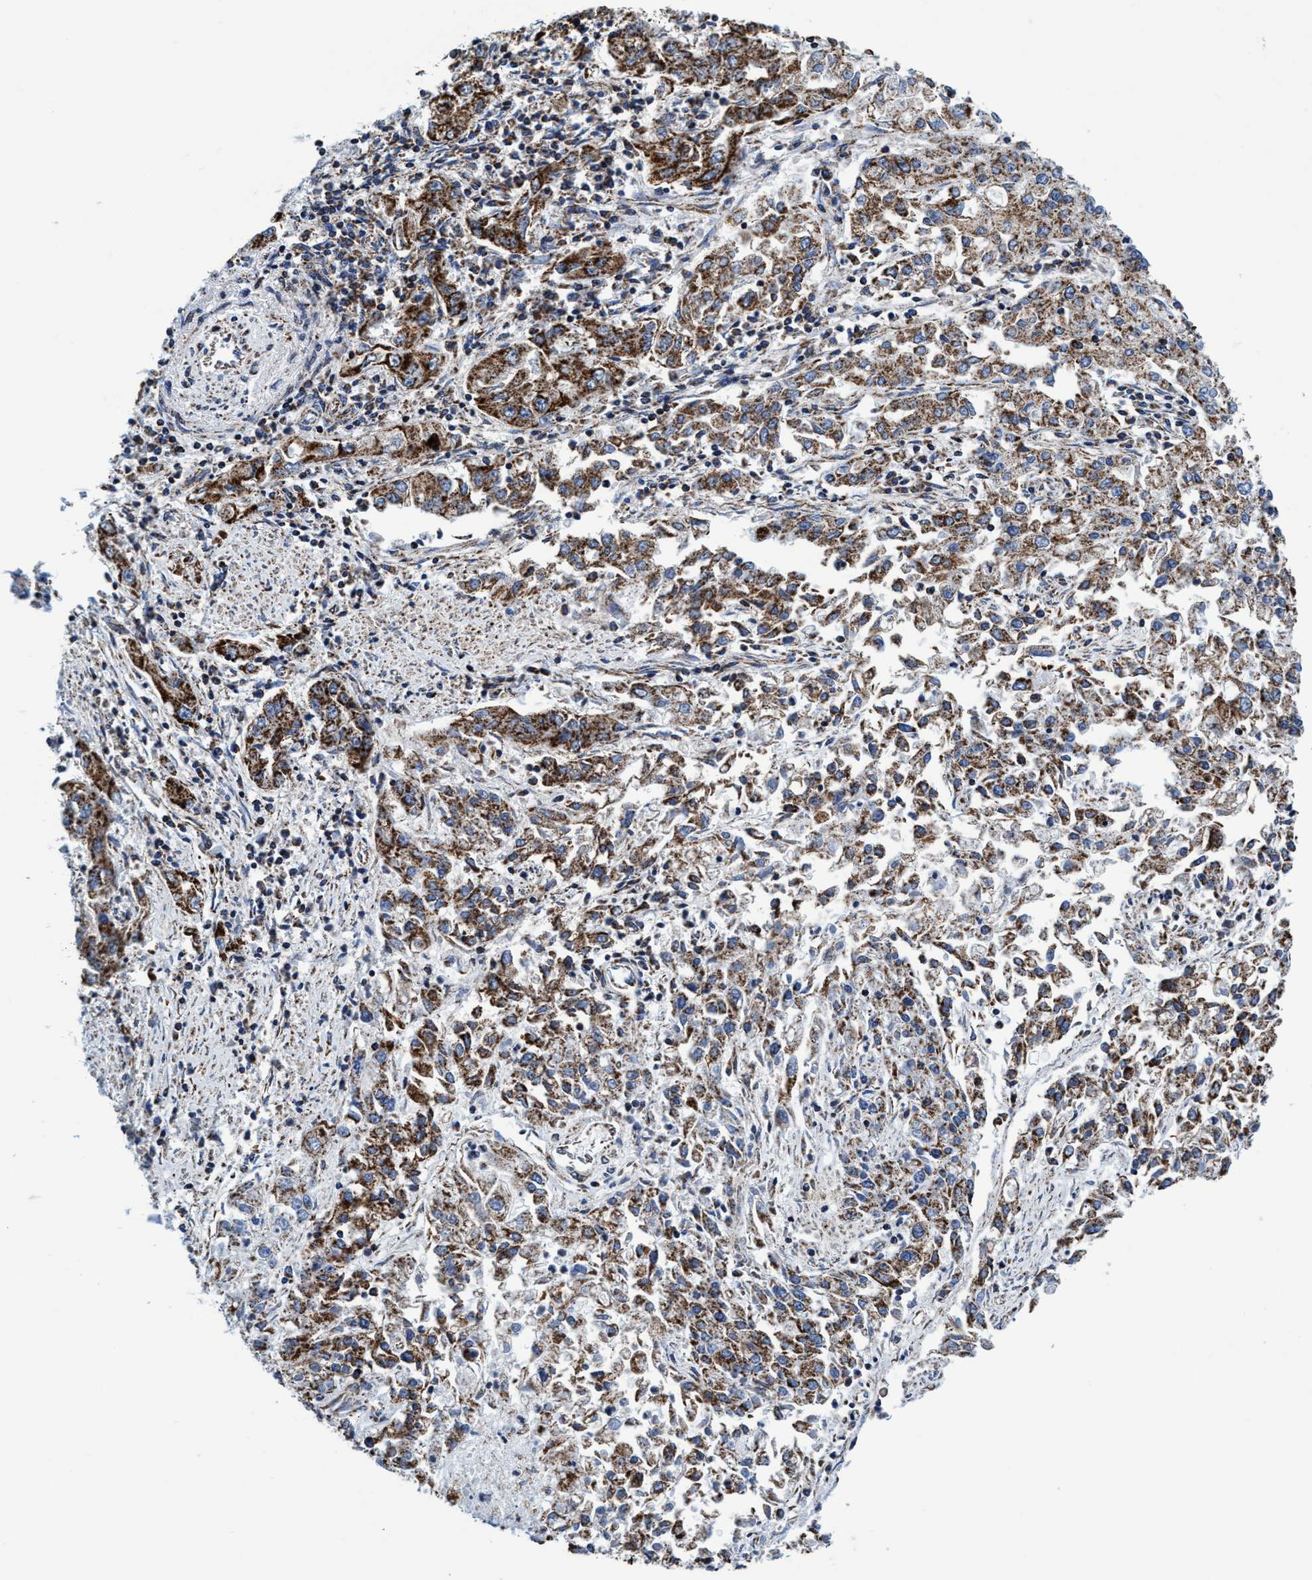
{"staining": {"intensity": "moderate", "quantity": ">75%", "location": "cytoplasmic/membranous"}, "tissue": "endometrial cancer", "cell_type": "Tumor cells", "image_type": "cancer", "snomed": [{"axis": "morphology", "description": "Adenocarcinoma, NOS"}, {"axis": "topography", "description": "Endometrium"}], "caption": "Protein staining by immunohistochemistry (IHC) demonstrates moderate cytoplasmic/membranous positivity in about >75% of tumor cells in endometrial adenocarcinoma.", "gene": "AGAP2", "patient": {"sex": "female", "age": 49}}